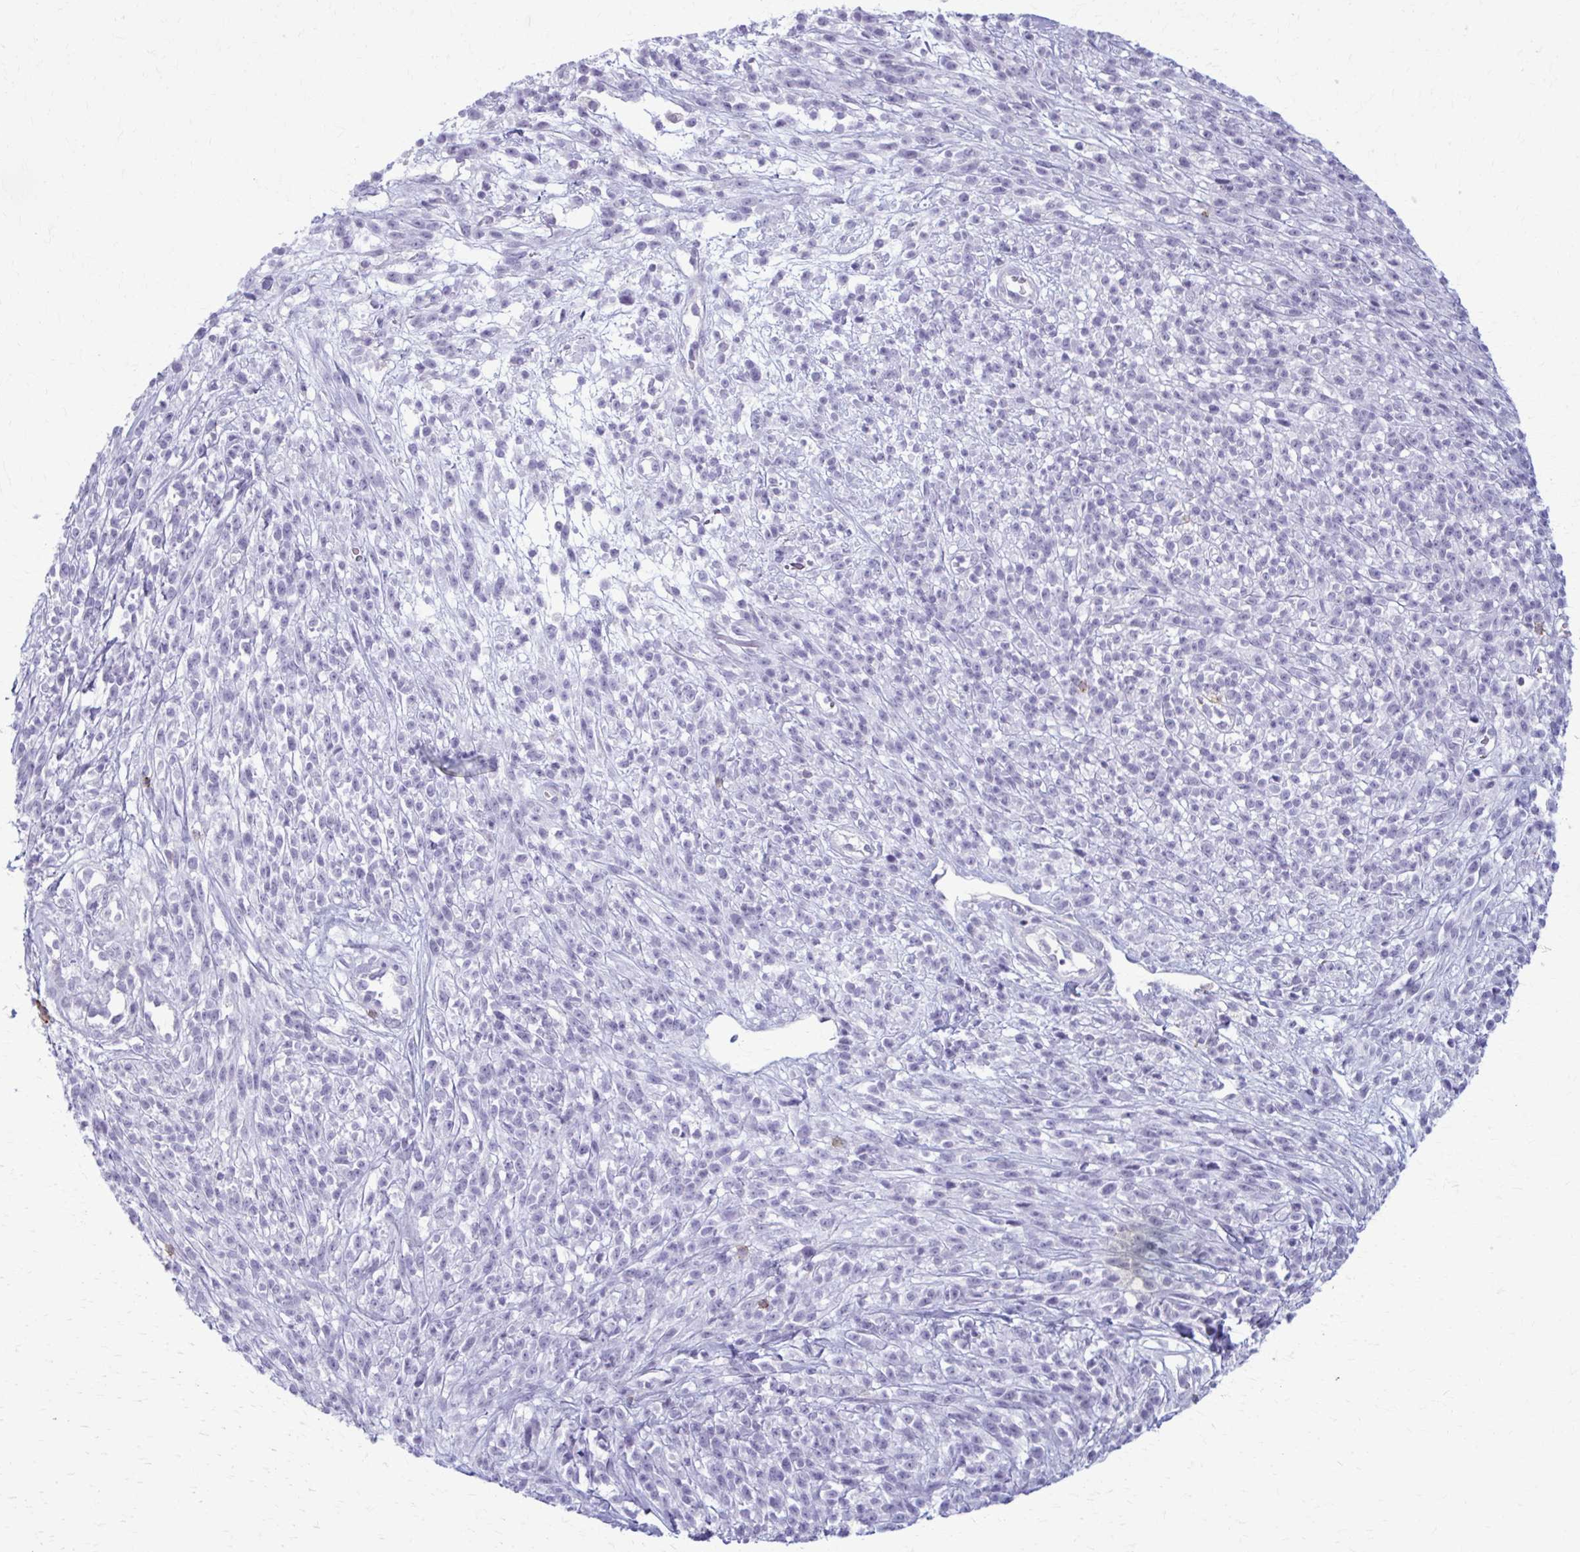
{"staining": {"intensity": "negative", "quantity": "none", "location": "none"}, "tissue": "melanoma", "cell_type": "Tumor cells", "image_type": "cancer", "snomed": [{"axis": "morphology", "description": "Malignant melanoma, NOS"}, {"axis": "topography", "description": "Skin"}, {"axis": "topography", "description": "Skin of trunk"}], "caption": "DAB (3,3'-diaminobenzidine) immunohistochemical staining of malignant melanoma exhibits no significant expression in tumor cells.", "gene": "CD38", "patient": {"sex": "male", "age": 74}}